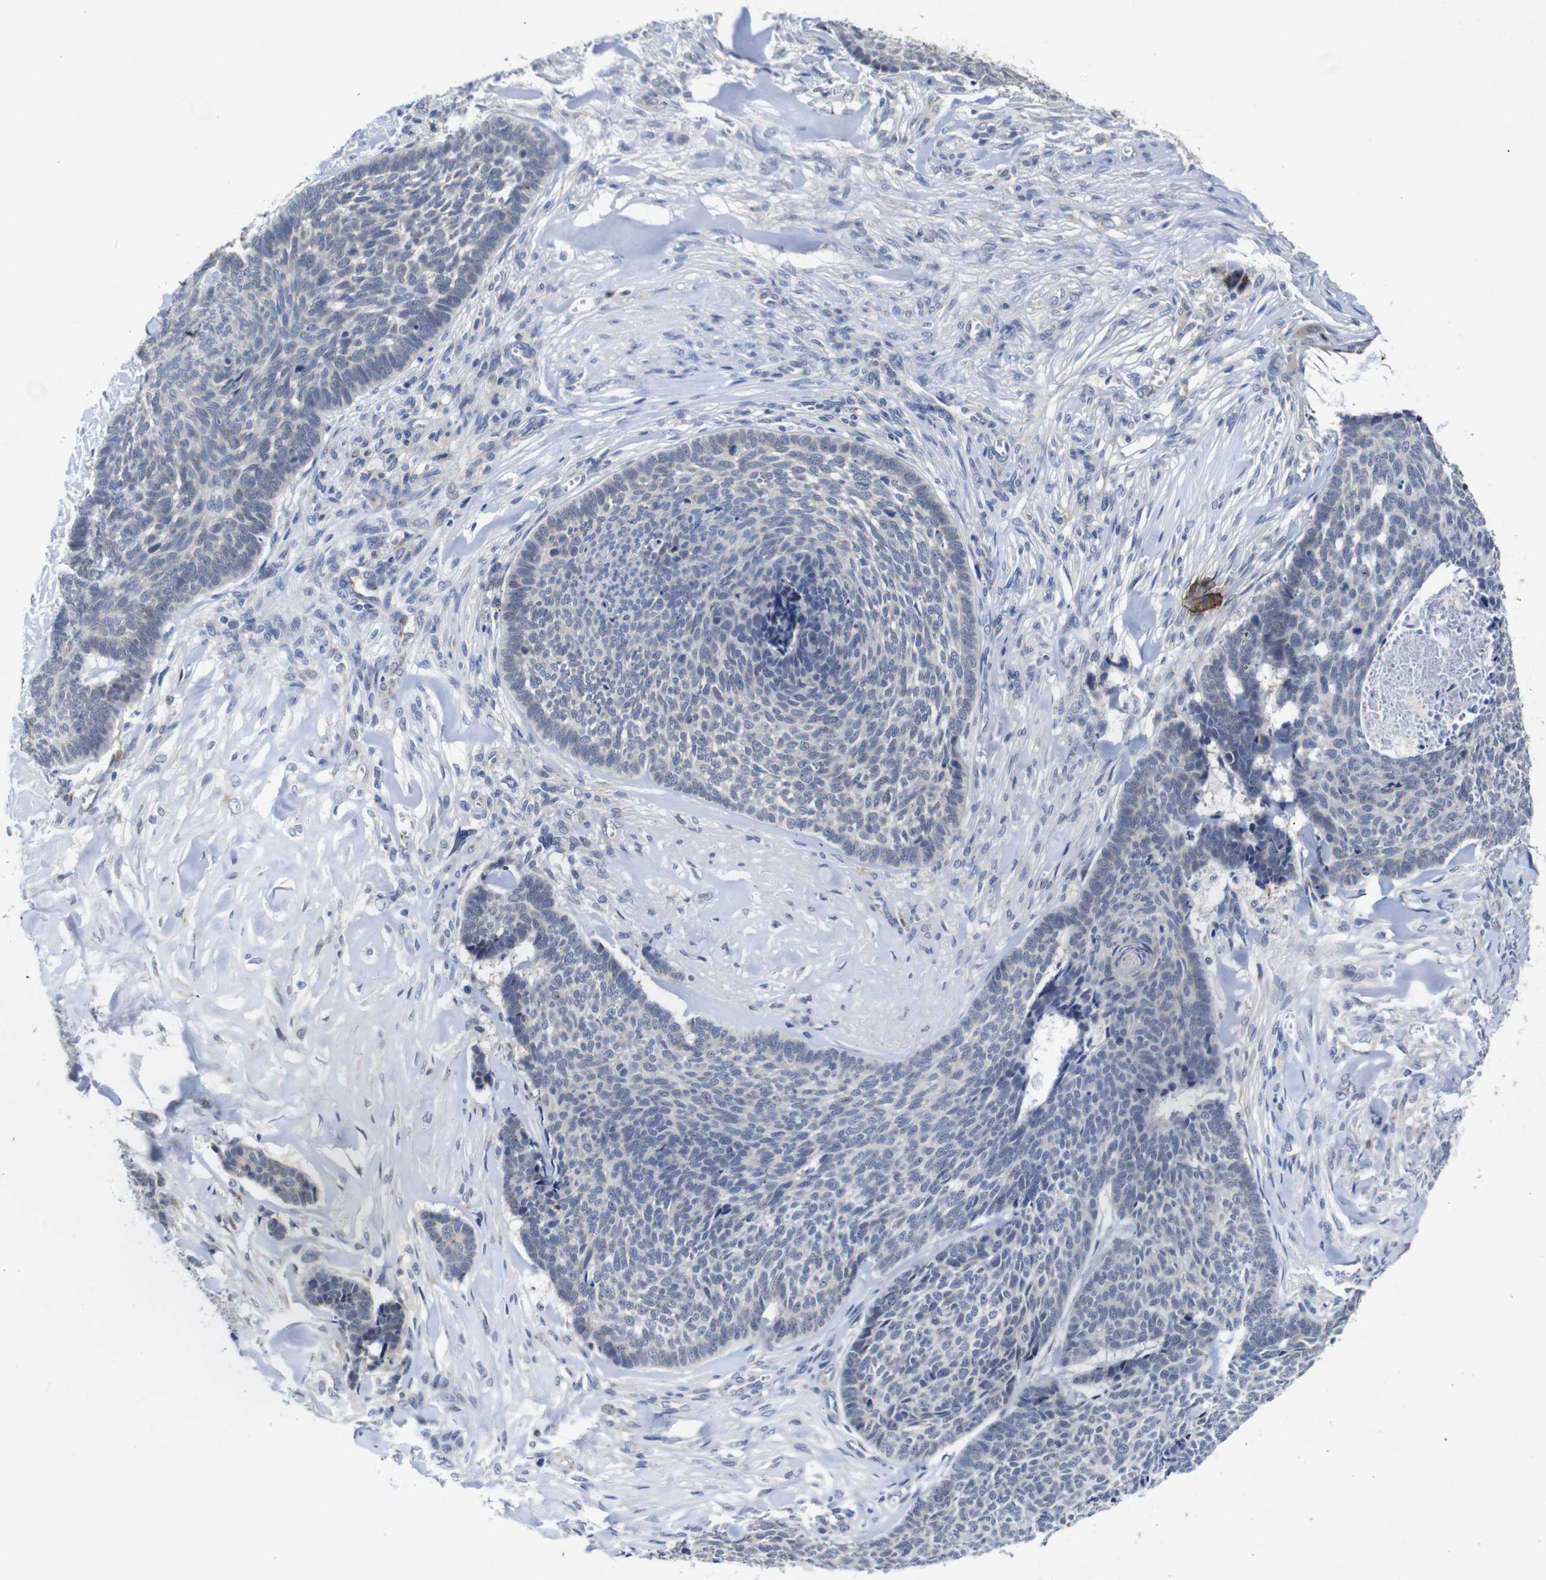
{"staining": {"intensity": "negative", "quantity": "none", "location": "none"}, "tissue": "skin cancer", "cell_type": "Tumor cells", "image_type": "cancer", "snomed": [{"axis": "morphology", "description": "Basal cell carcinoma"}, {"axis": "topography", "description": "Skin"}], "caption": "Immunohistochemistry photomicrograph of neoplastic tissue: skin cancer stained with DAB (3,3'-diaminobenzidine) displays no significant protein expression in tumor cells.", "gene": "FURIN", "patient": {"sex": "male", "age": 84}}